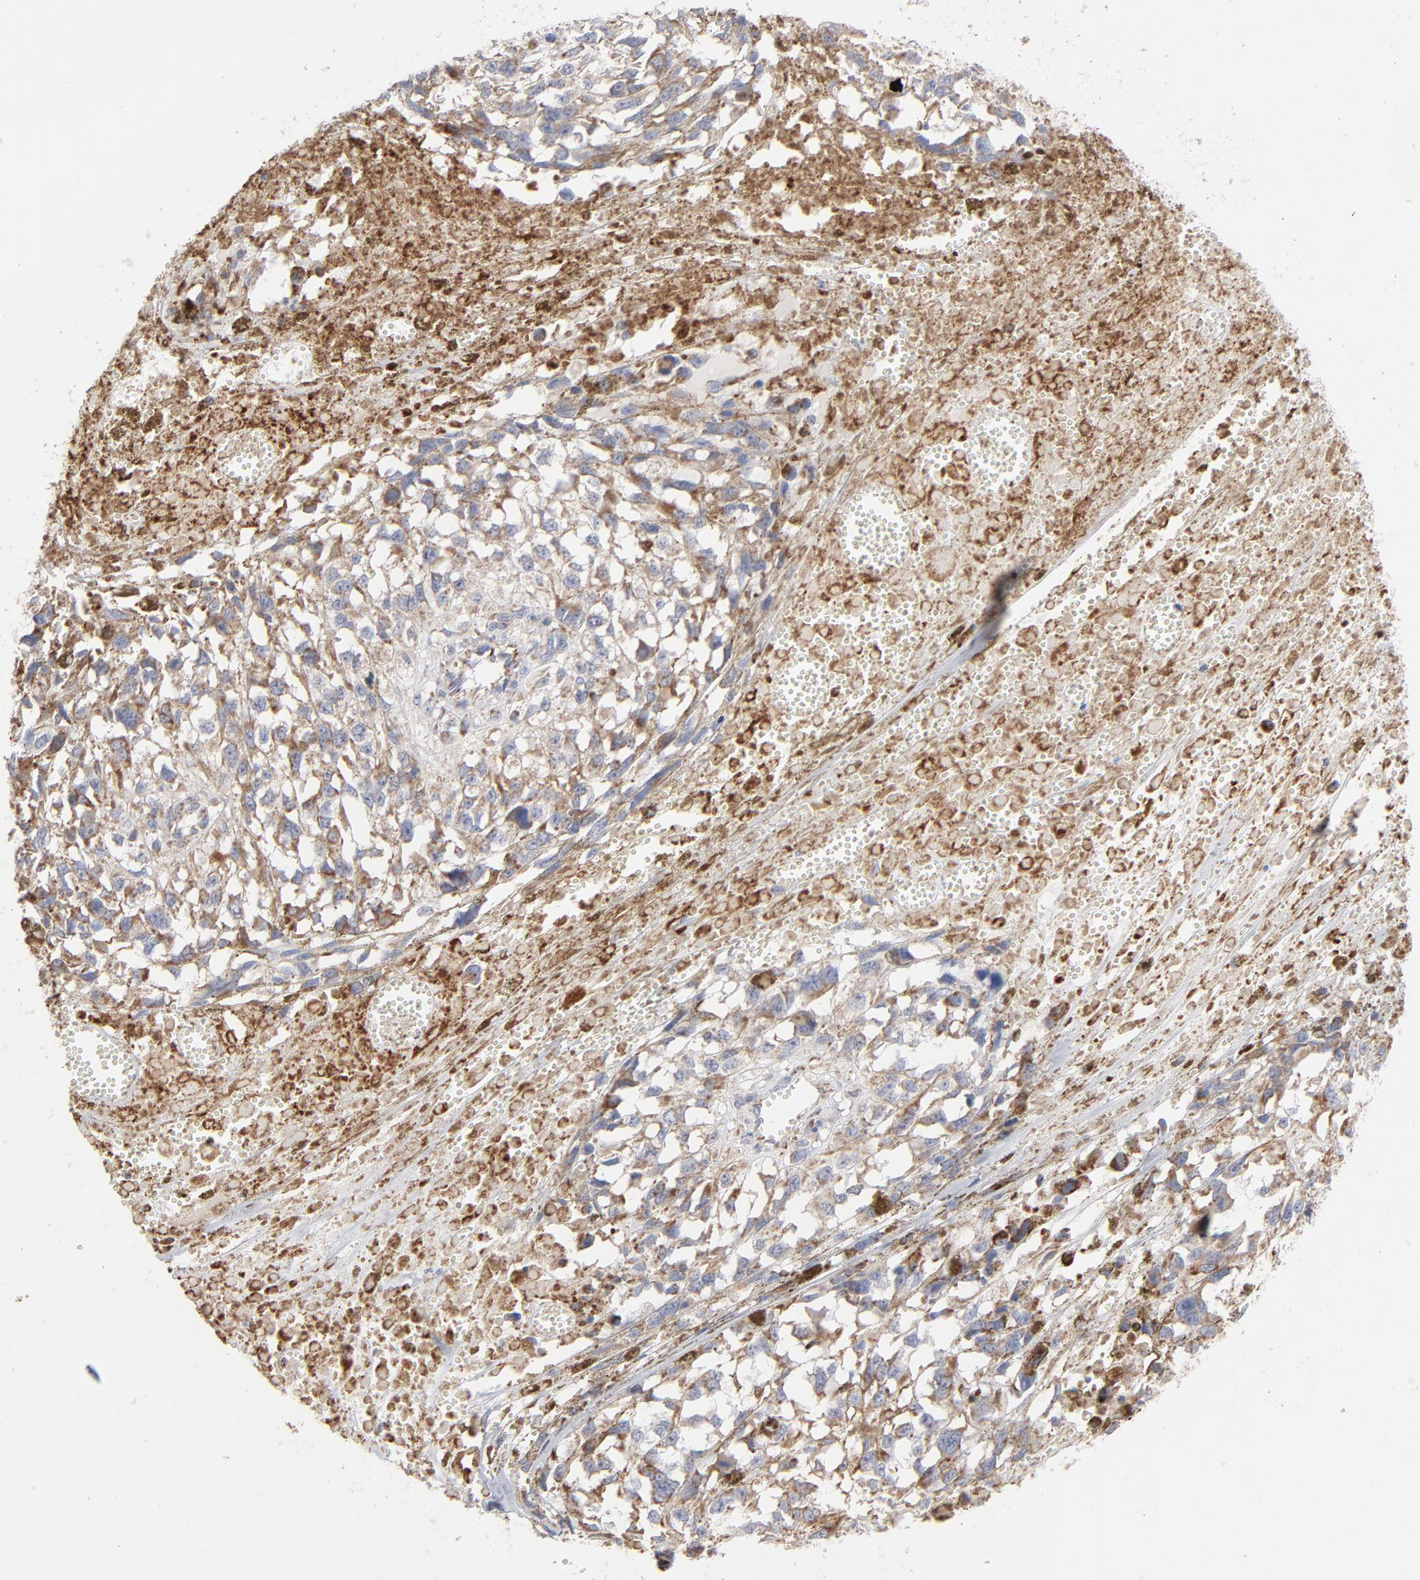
{"staining": {"intensity": "moderate", "quantity": "25%-75%", "location": "cytoplasmic/membranous"}, "tissue": "melanoma", "cell_type": "Tumor cells", "image_type": "cancer", "snomed": [{"axis": "morphology", "description": "Malignant melanoma, Metastatic site"}, {"axis": "topography", "description": "Lymph node"}], "caption": "IHC (DAB (3,3'-diaminobenzidine)) staining of human malignant melanoma (metastatic site) demonstrates moderate cytoplasmic/membranous protein expression in about 25%-75% of tumor cells.", "gene": "ASB3", "patient": {"sex": "male", "age": 59}}